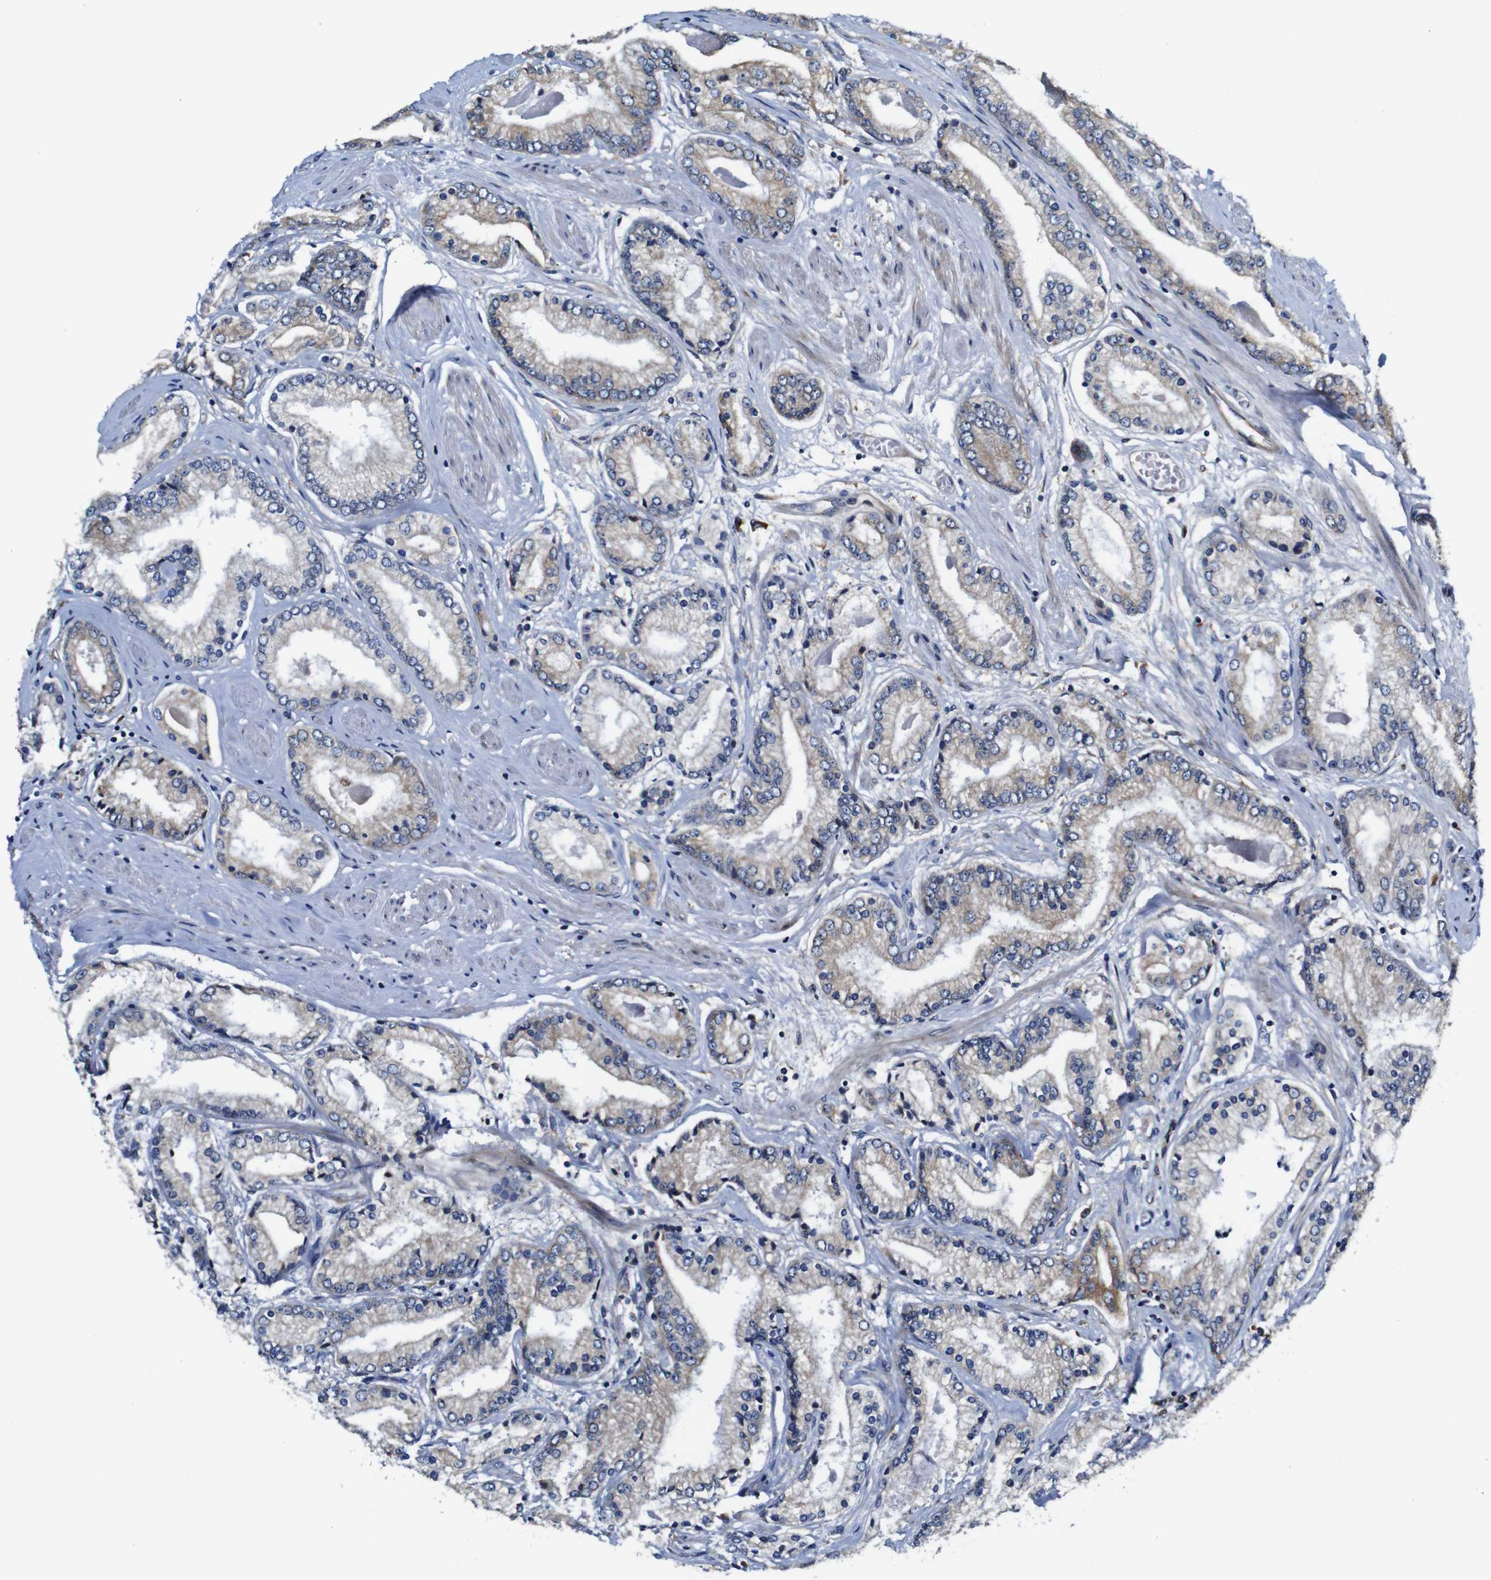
{"staining": {"intensity": "weak", "quantity": "25%-75%", "location": "cytoplasmic/membranous"}, "tissue": "prostate cancer", "cell_type": "Tumor cells", "image_type": "cancer", "snomed": [{"axis": "morphology", "description": "Adenocarcinoma, High grade"}, {"axis": "topography", "description": "Prostate"}], "caption": "A brown stain shows weak cytoplasmic/membranous expression of a protein in human prostate cancer (adenocarcinoma (high-grade)) tumor cells.", "gene": "CLCC1", "patient": {"sex": "male", "age": 59}}